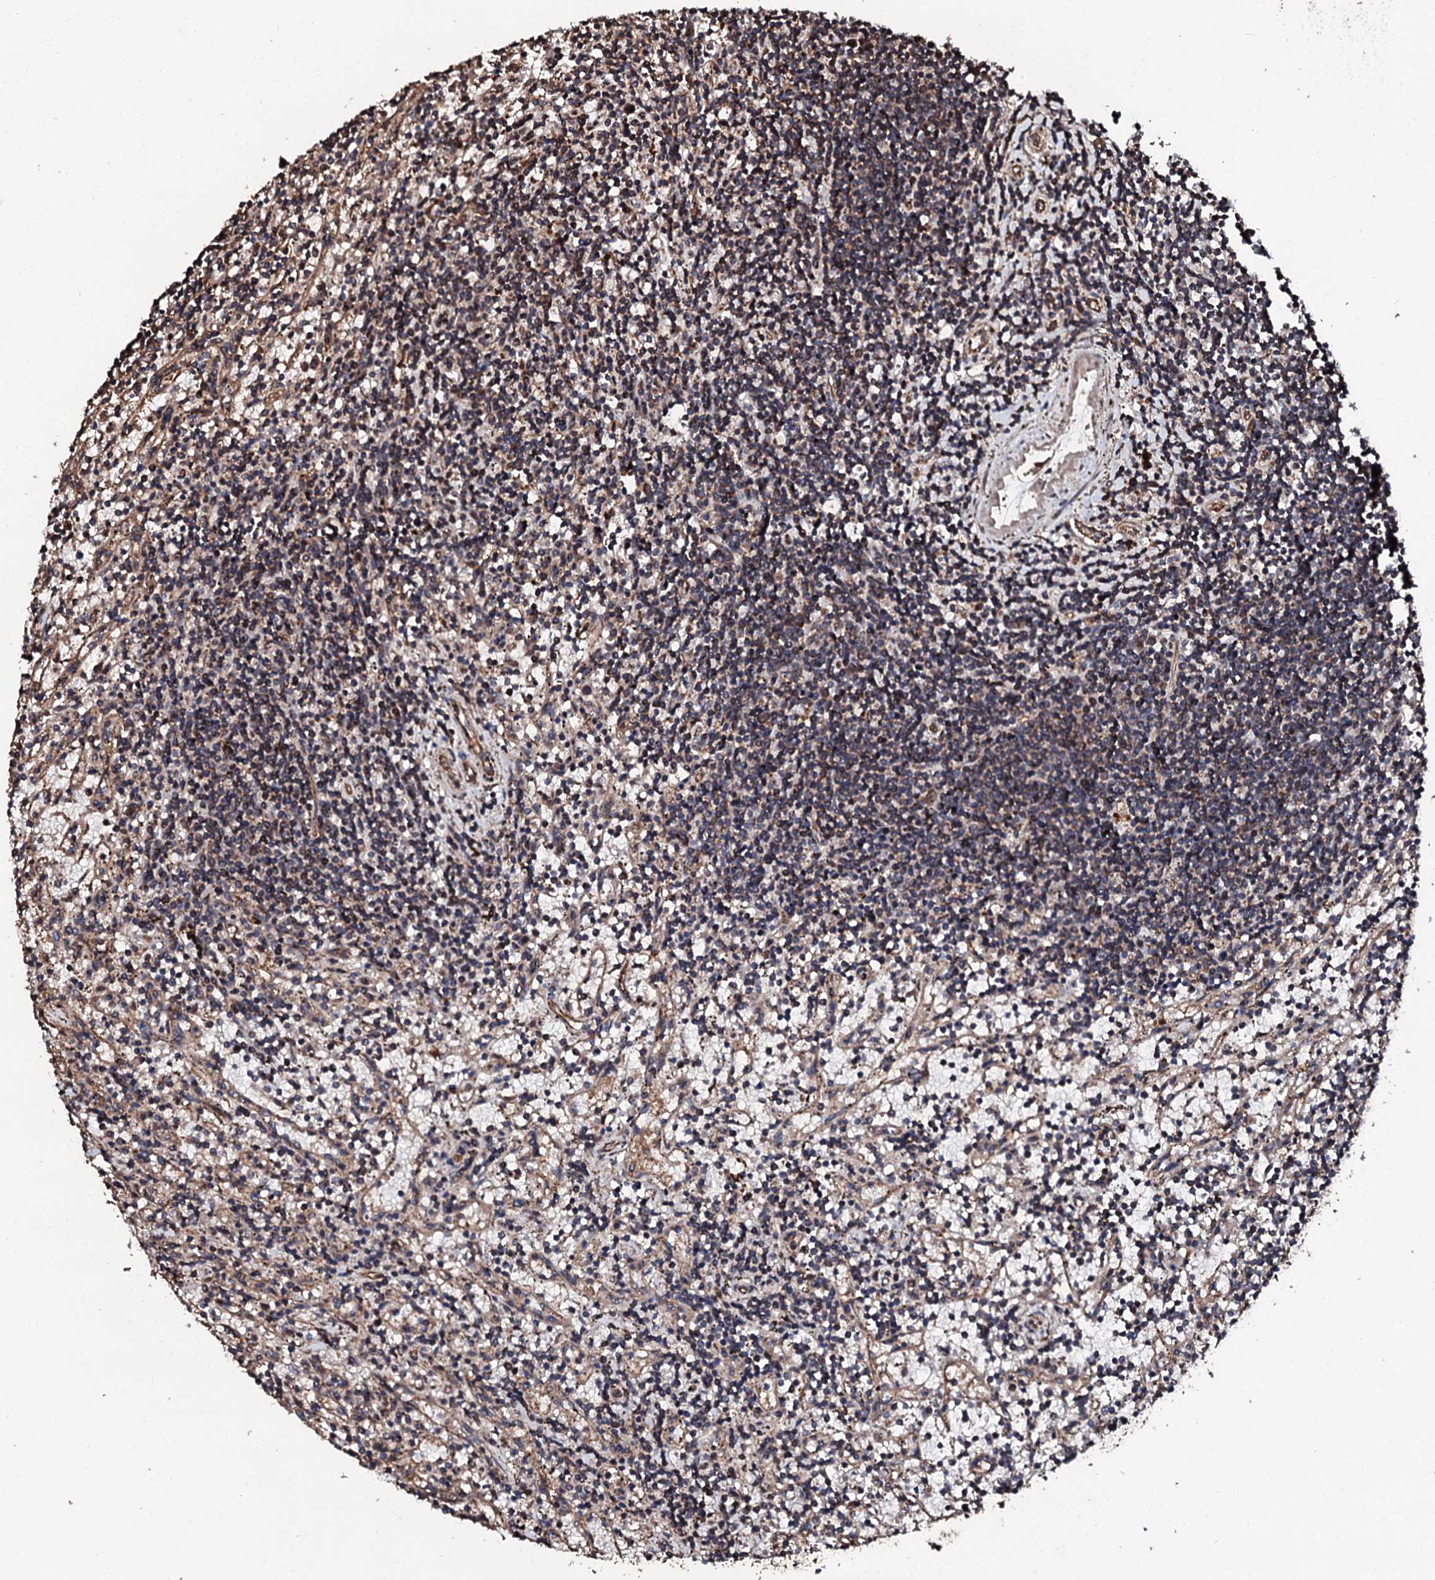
{"staining": {"intensity": "negative", "quantity": "none", "location": "none"}, "tissue": "lymphoma", "cell_type": "Tumor cells", "image_type": "cancer", "snomed": [{"axis": "morphology", "description": "Malignant lymphoma, non-Hodgkin's type, Low grade"}, {"axis": "topography", "description": "Spleen"}], "caption": "A micrograph of malignant lymphoma, non-Hodgkin's type (low-grade) stained for a protein displays no brown staining in tumor cells.", "gene": "CKAP5", "patient": {"sex": "male", "age": 76}}